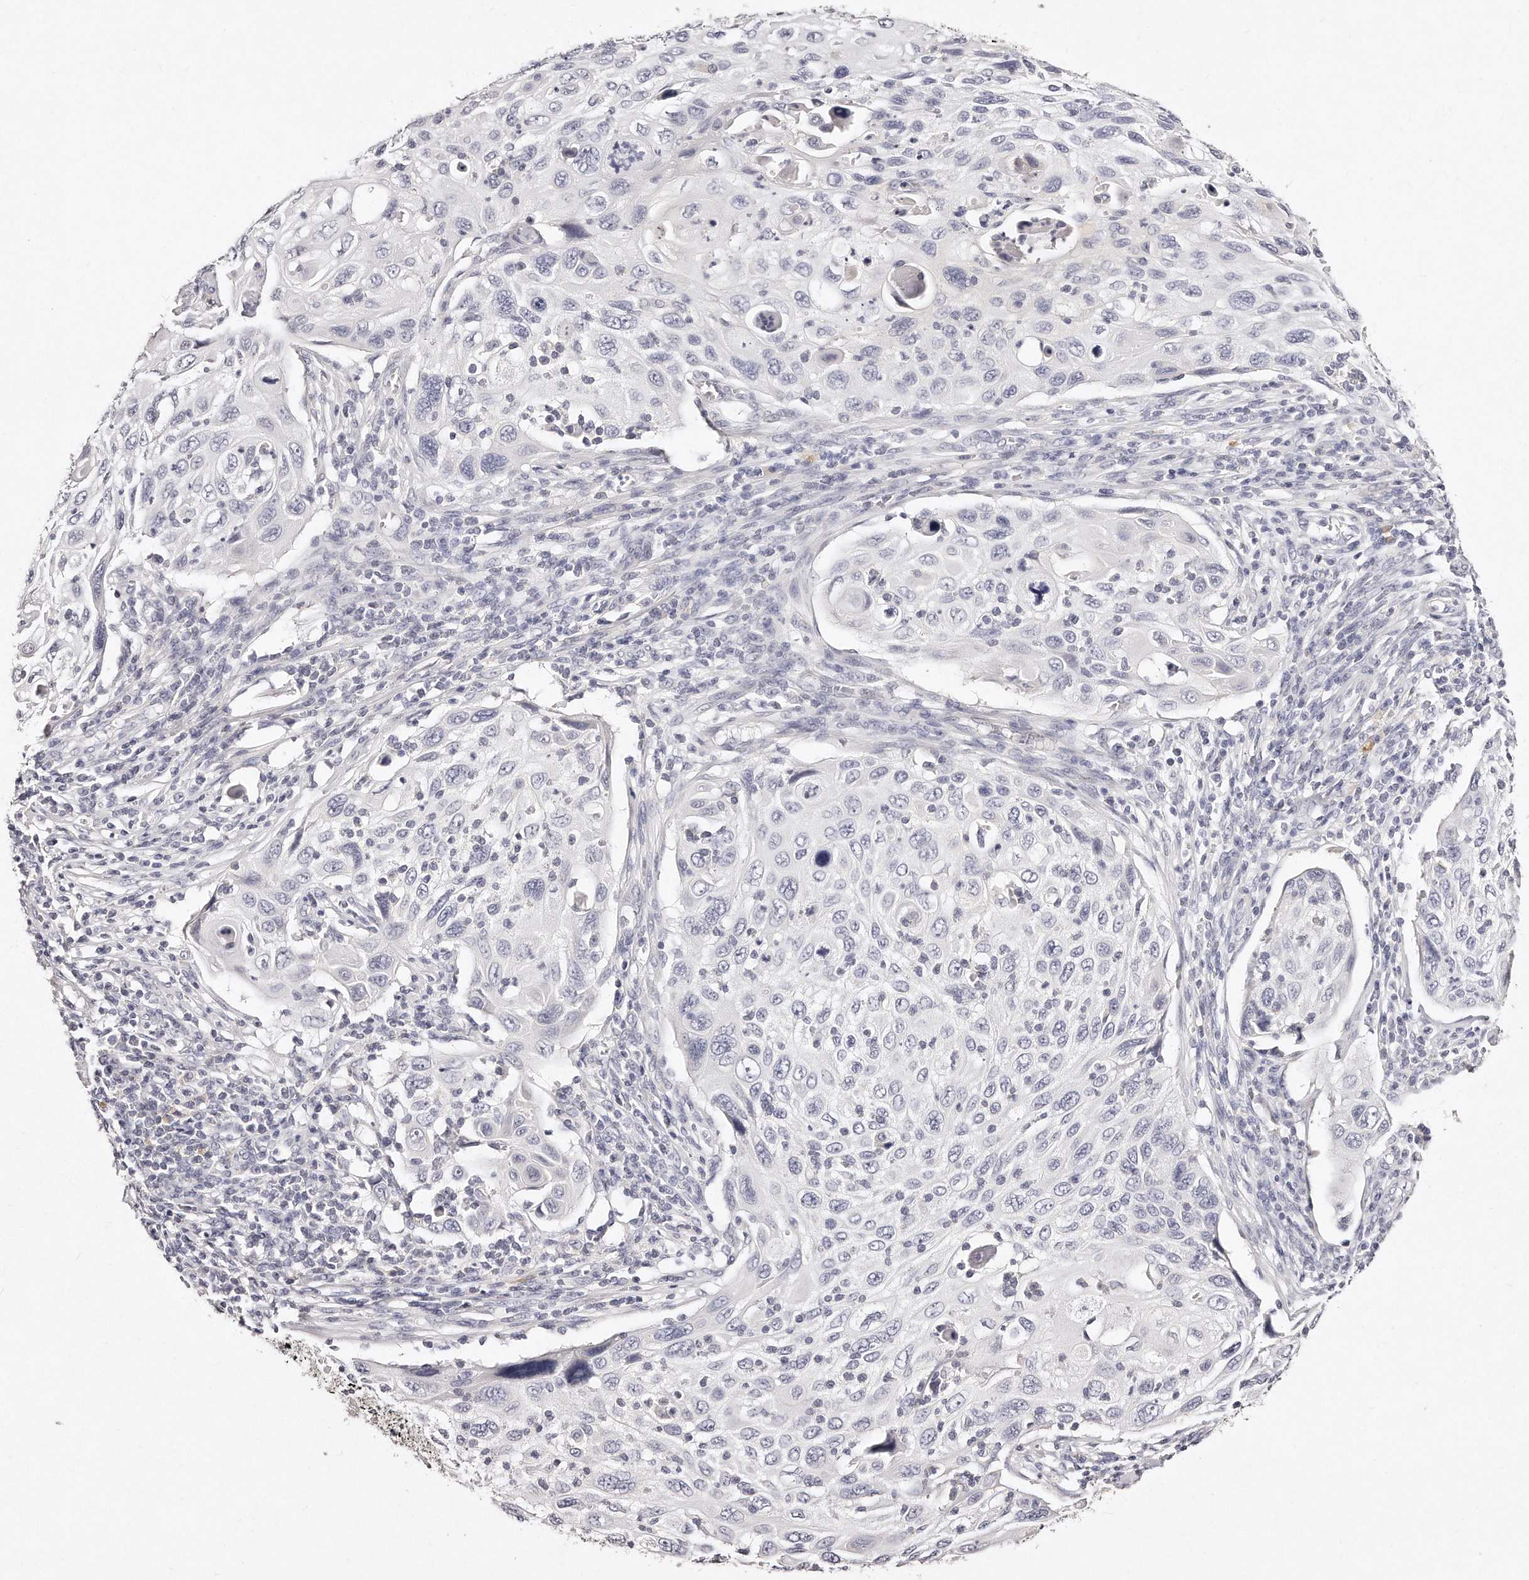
{"staining": {"intensity": "negative", "quantity": "none", "location": "none"}, "tissue": "cervical cancer", "cell_type": "Tumor cells", "image_type": "cancer", "snomed": [{"axis": "morphology", "description": "Squamous cell carcinoma, NOS"}, {"axis": "topography", "description": "Cervix"}], "caption": "This is an immunohistochemistry (IHC) image of human cervical cancer. There is no positivity in tumor cells.", "gene": "GDA", "patient": {"sex": "female", "age": 70}}